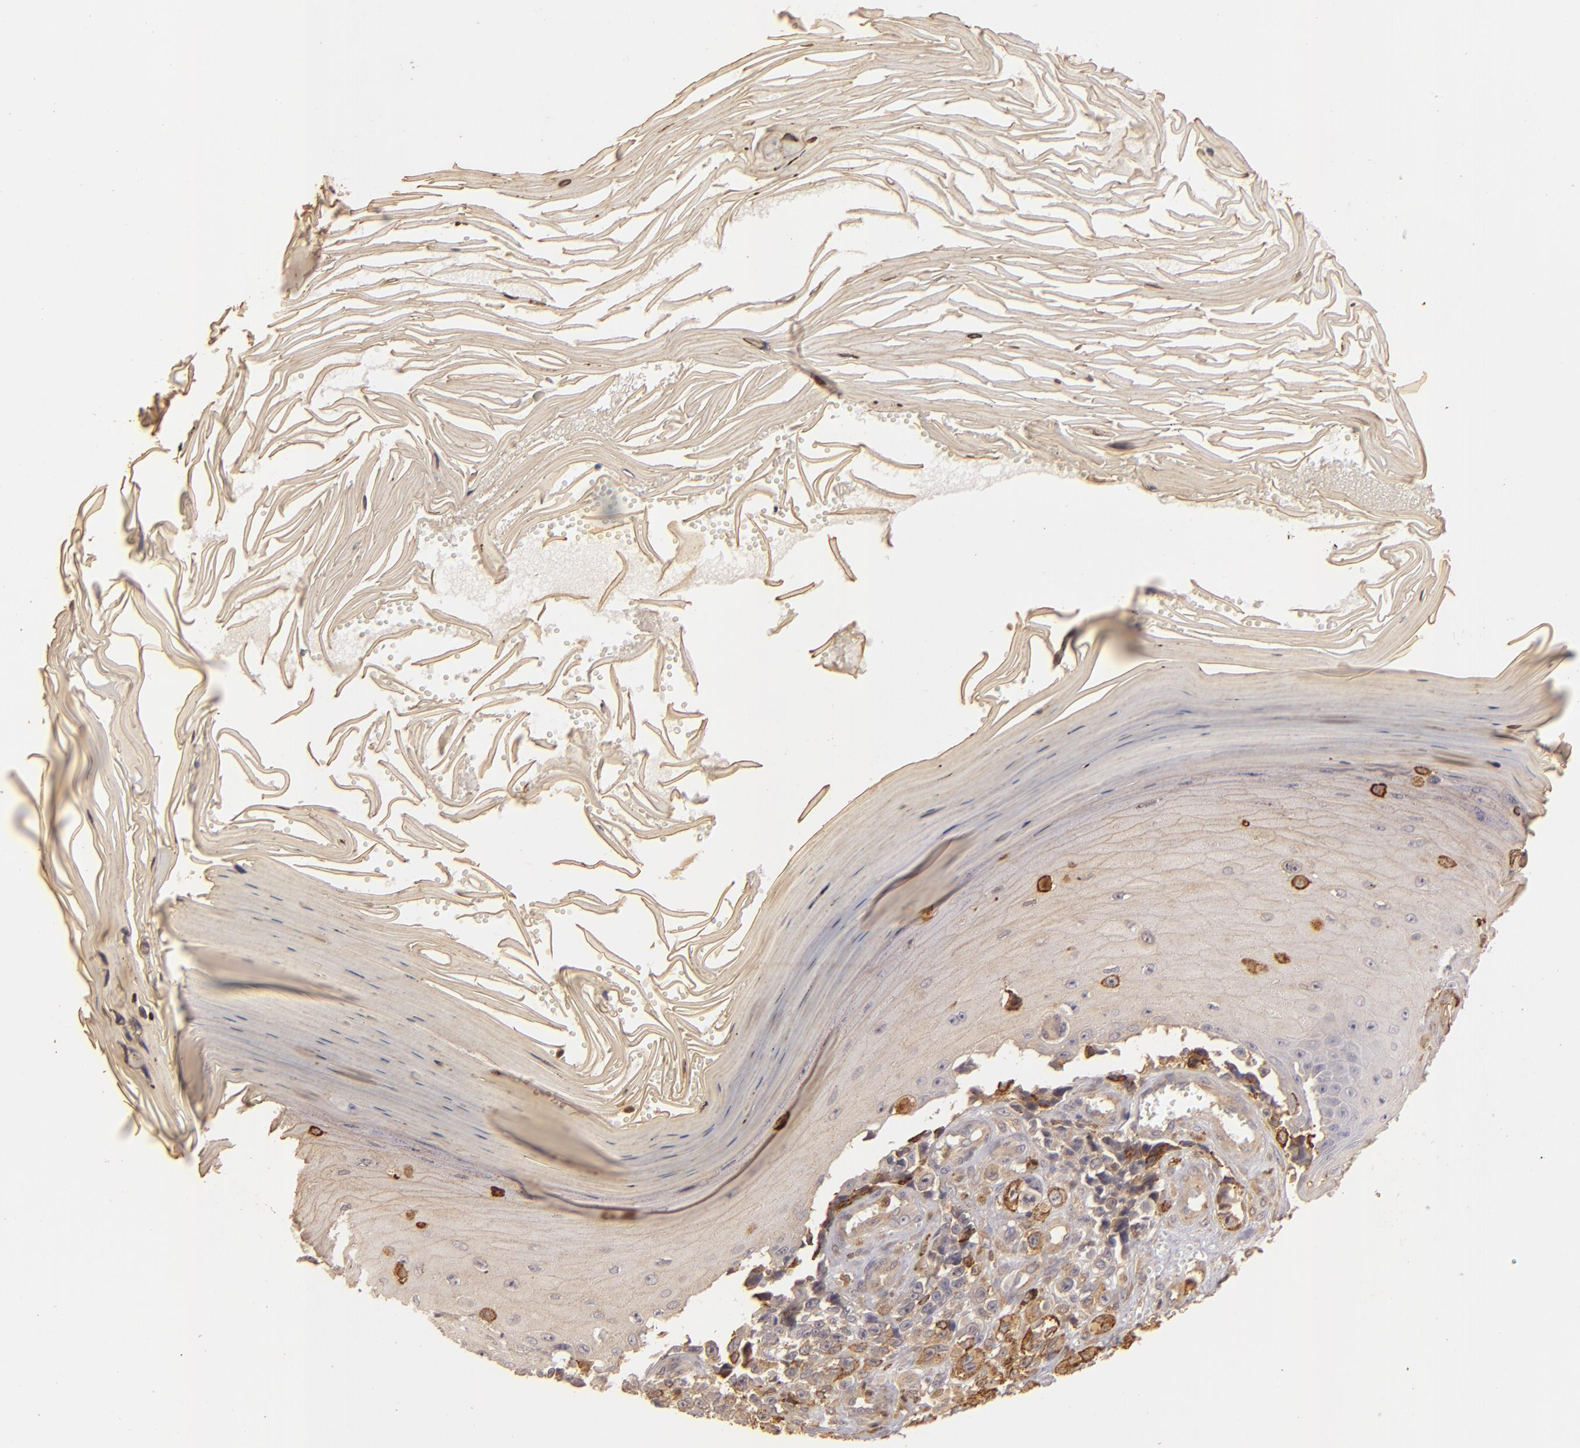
{"staining": {"intensity": "strong", "quantity": ">75%", "location": "cytoplasmic/membranous"}, "tissue": "melanoma", "cell_type": "Tumor cells", "image_type": "cancer", "snomed": [{"axis": "morphology", "description": "Malignant melanoma, NOS"}, {"axis": "topography", "description": "Skin"}], "caption": "Malignant melanoma stained with IHC exhibits strong cytoplasmic/membranous positivity in about >75% of tumor cells. (DAB (3,3'-diaminobenzidine) = brown stain, brightfield microscopy at high magnification).", "gene": "PRKCD", "patient": {"sex": "female", "age": 82}}